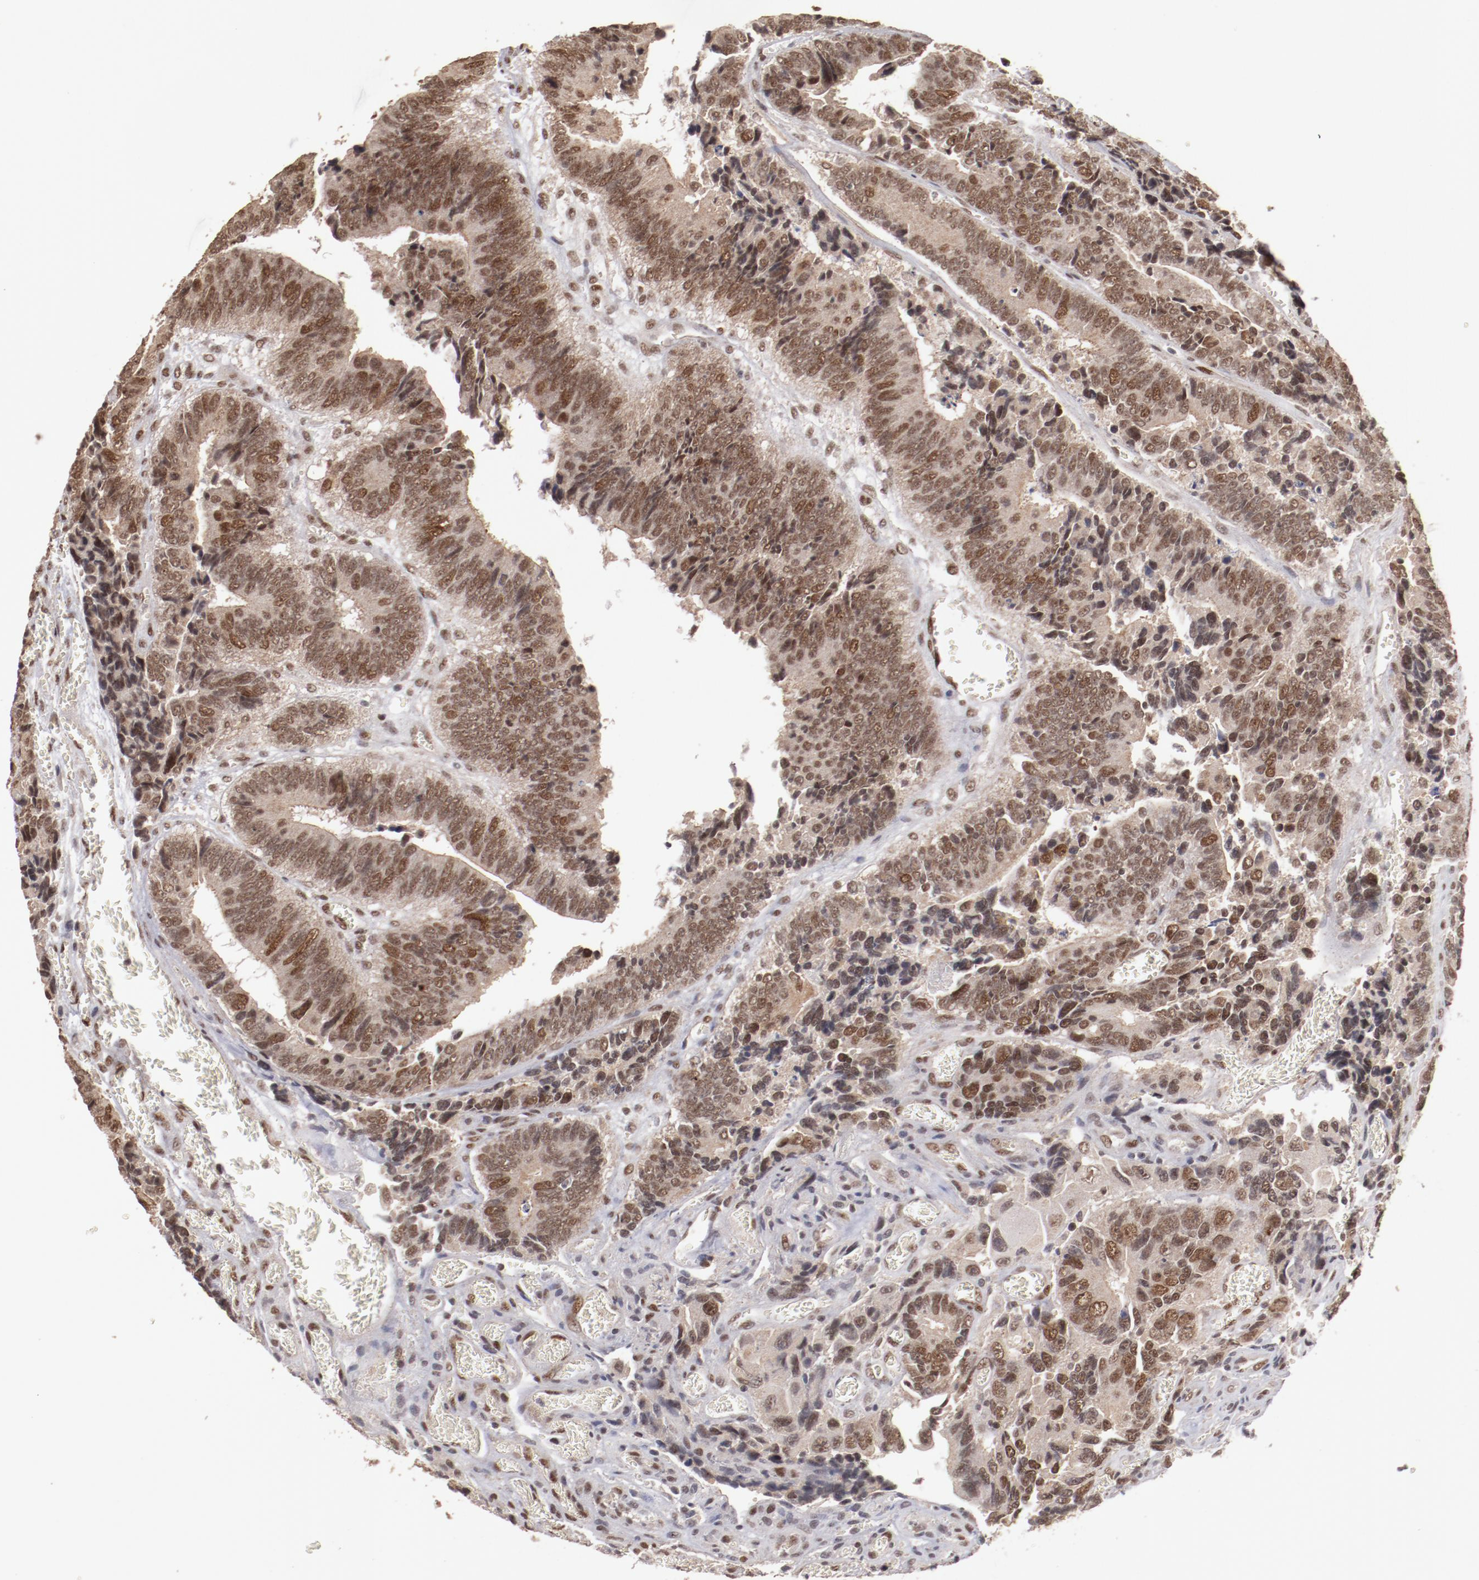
{"staining": {"intensity": "moderate", "quantity": ">75%", "location": "cytoplasmic/membranous,nuclear"}, "tissue": "colorectal cancer", "cell_type": "Tumor cells", "image_type": "cancer", "snomed": [{"axis": "morphology", "description": "Adenocarcinoma, NOS"}, {"axis": "topography", "description": "Colon"}], "caption": "Brown immunohistochemical staining in colorectal cancer (adenocarcinoma) displays moderate cytoplasmic/membranous and nuclear staining in approximately >75% of tumor cells.", "gene": "CLOCK", "patient": {"sex": "male", "age": 72}}